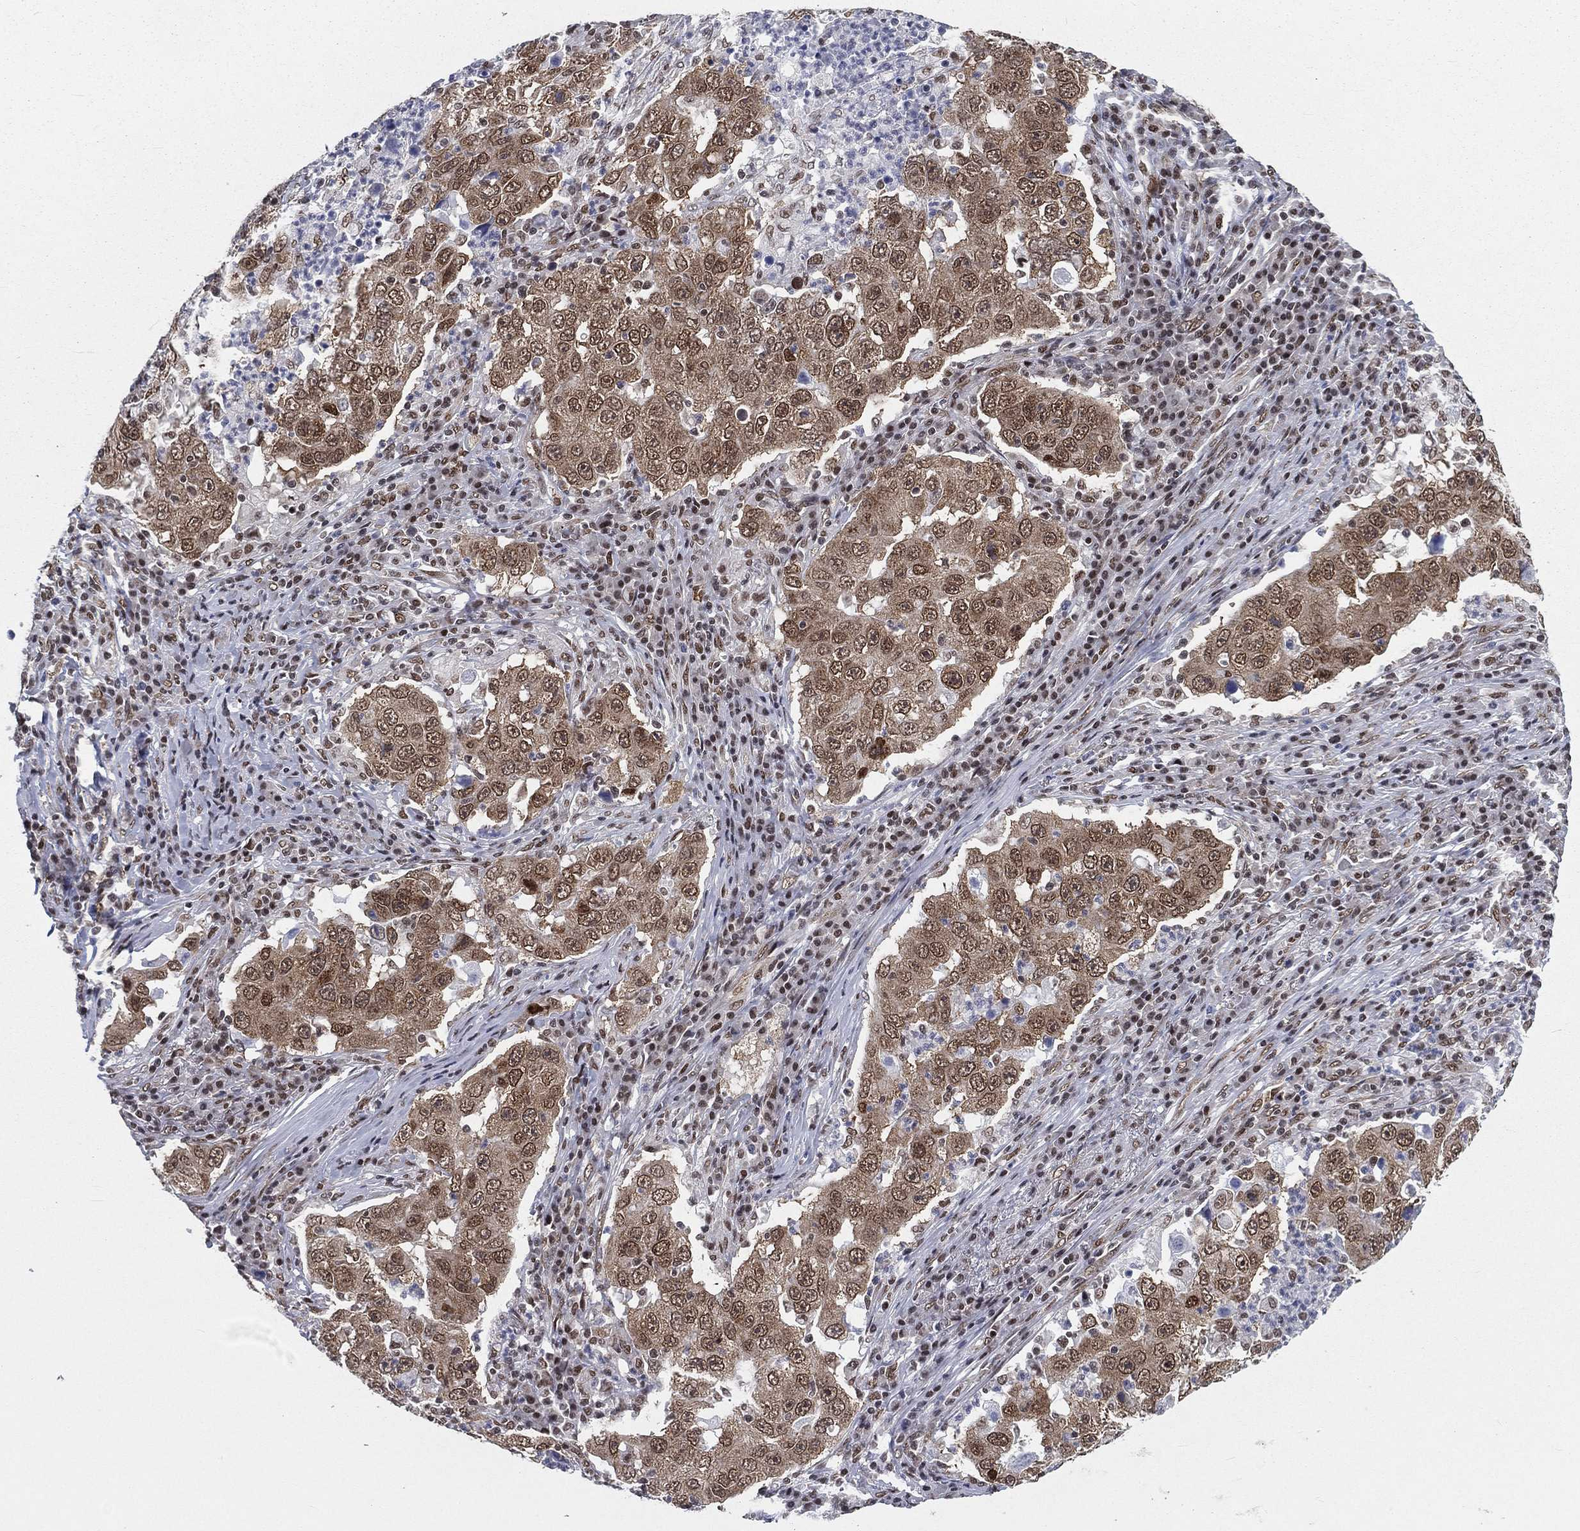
{"staining": {"intensity": "moderate", "quantity": ">75%", "location": "nuclear"}, "tissue": "lung cancer", "cell_type": "Tumor cells", "image_type": "cancer", "snomed": [{"axis": "morphology", "description": "Adenocarcinoma, NOS"}, {"axis": "topography", "description": "Lung"}], "caption": "Protein analysis of lung cancer (adenocarcinoma) tissue shows moderate nuclear expression in approximately >75% of tumor cells.", "gene": "FUBP3", "patient": {"sex": "male", "age": 73}}